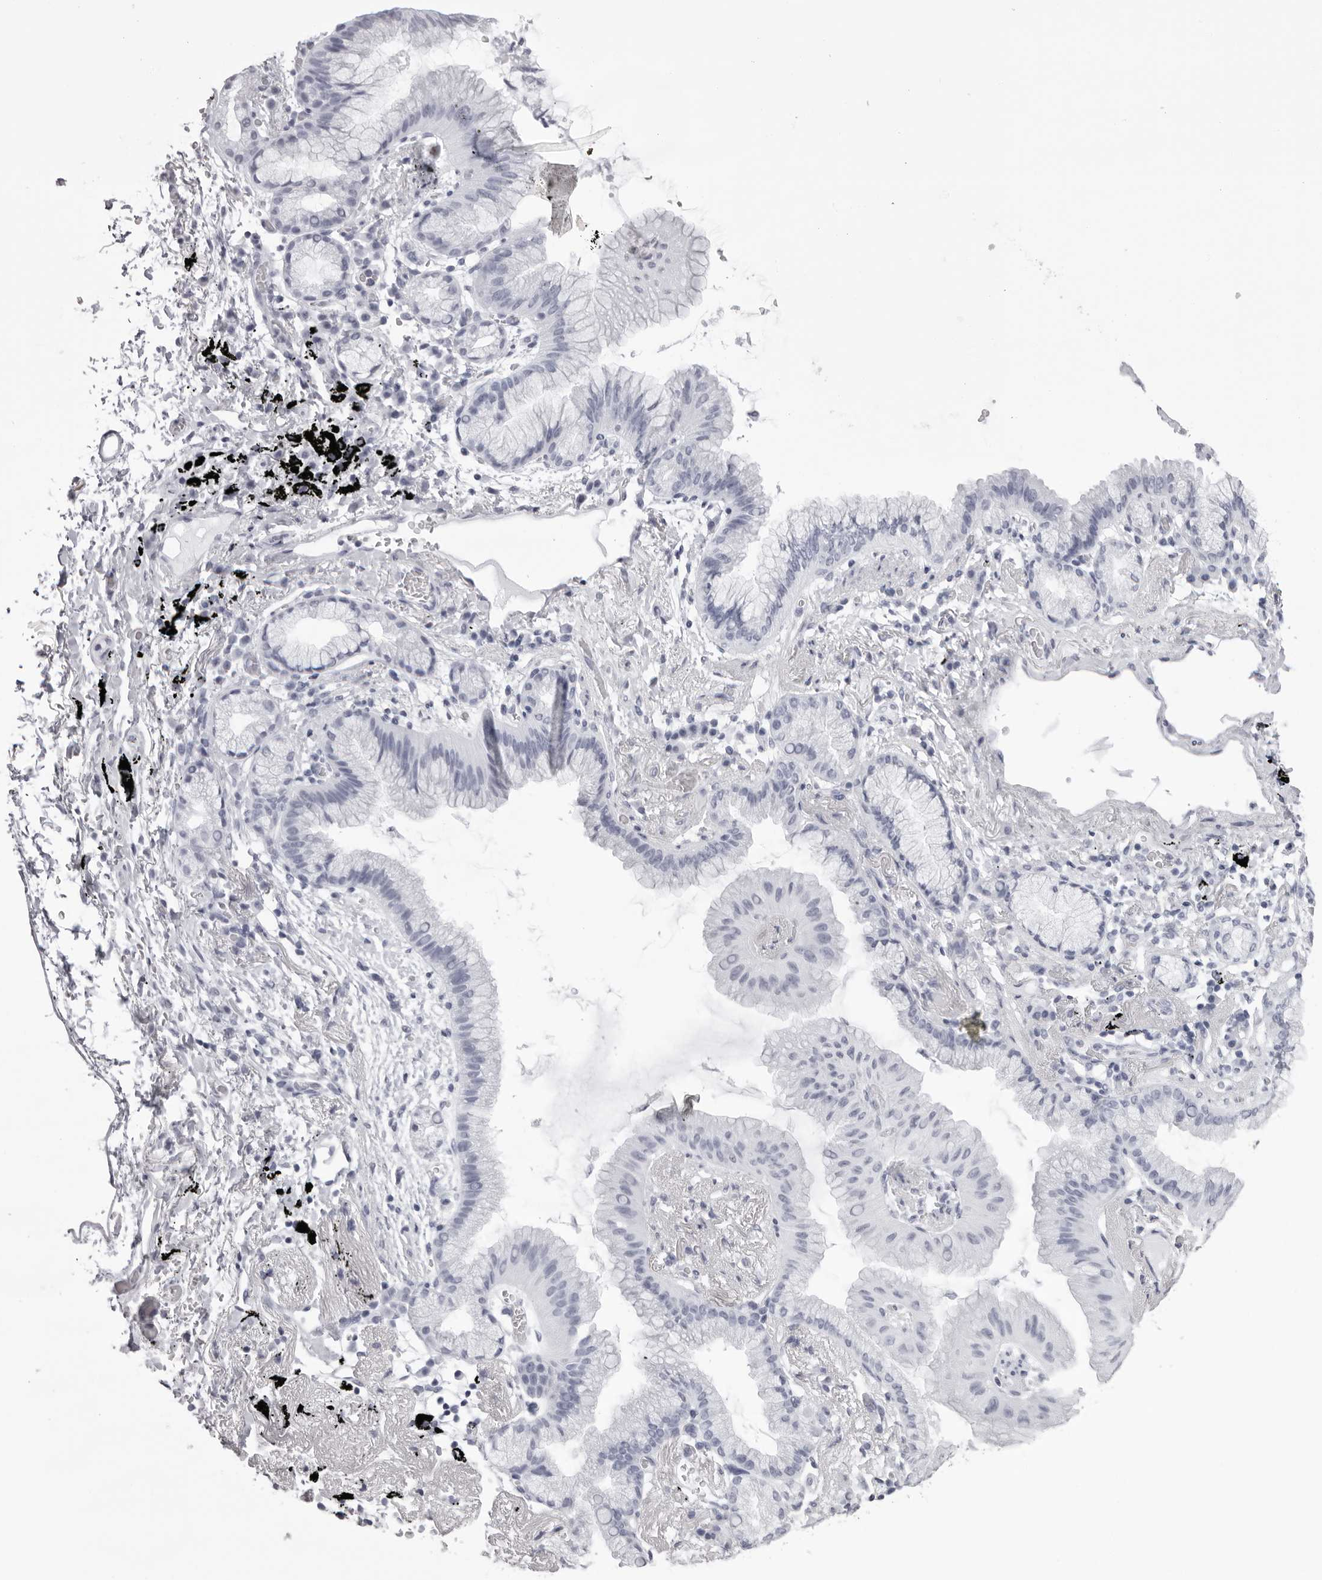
{"staining": {"intensity": "negative", "quantity": "none", "location": "none"}, "tissue": "lung cancer", "cell_type": "Tumor cells", "image_type": "cancer", "snomed": [{"axis": "morphology", "description": "Adenocarcinoma, NOS"}, {"axis": "topography", "description": "Lung"}], "caption": "DAB (3,3'-diaminobenzidine) immunohistochemical staining of human lung cancer (adenocarcinoma) exhibits no significant expression in tumor cells.", "gene": "RHO", "patient": {"sex": "female", "age": 70}}